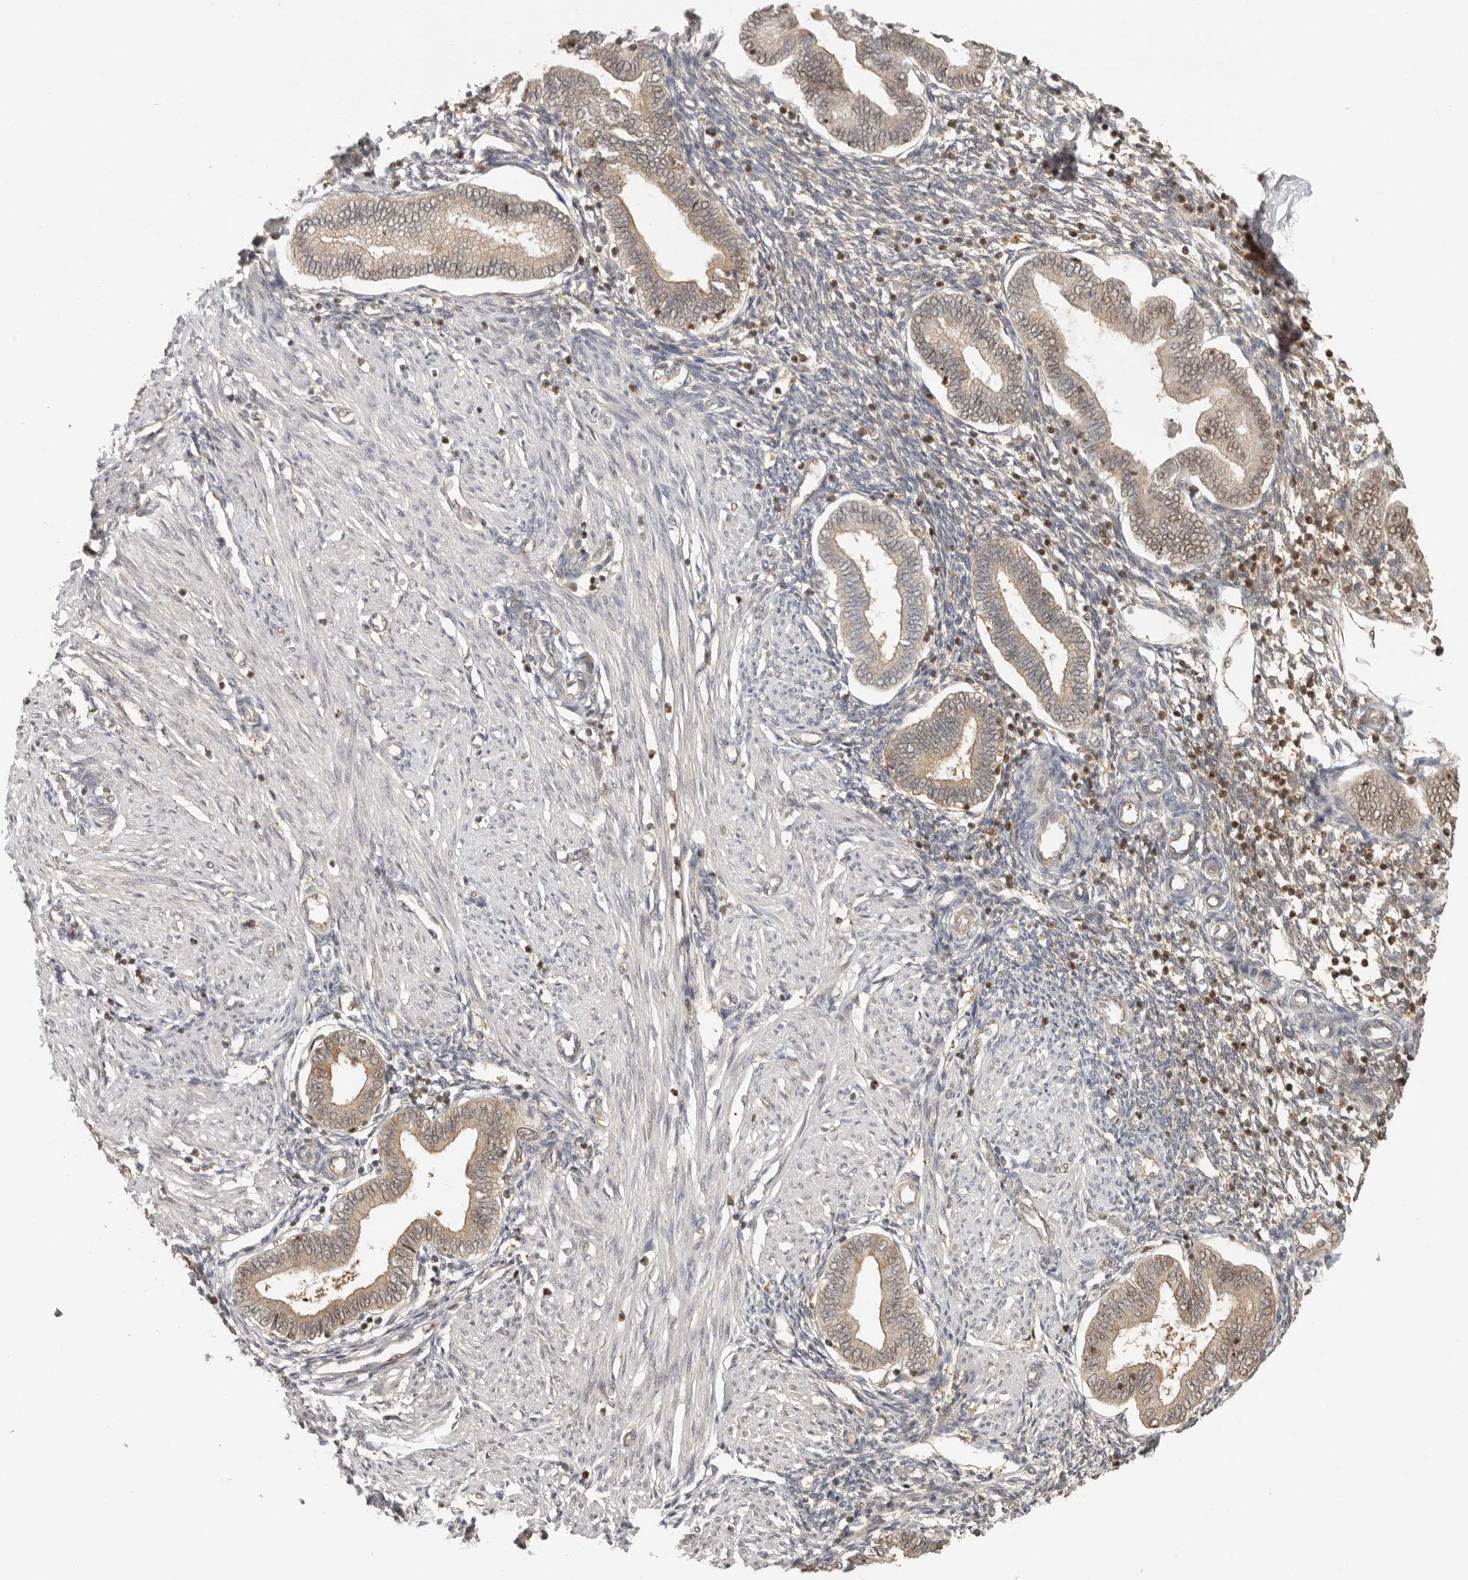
{"staining": {"intensity": "moderate", "quantity": "25%-75%", "location": "cytoplasmic/membranous,nuclear"}, "tissue": "endometrium", "cell_type": "Cells in endometrial stroma", "image_type": "normal", "snomed": [{"axis": "morphology", "description": "Normal tissue, NOS"}, {"axis": "topography", "description": "Endometrium"}], "caption": "Immunohistochemistry image of normal endometrium: human endometrium stained using immunohistochemistry shows medium levels of moderate protein expression localized specifically in the cytoplasmic/membranous,nuclear of cells in endometrial stroma, appearing as a cytoplasmic/membranous,nuclear brown color.", "gene": "PSMA5", "patient": {"sex": "female", "age": 53}}